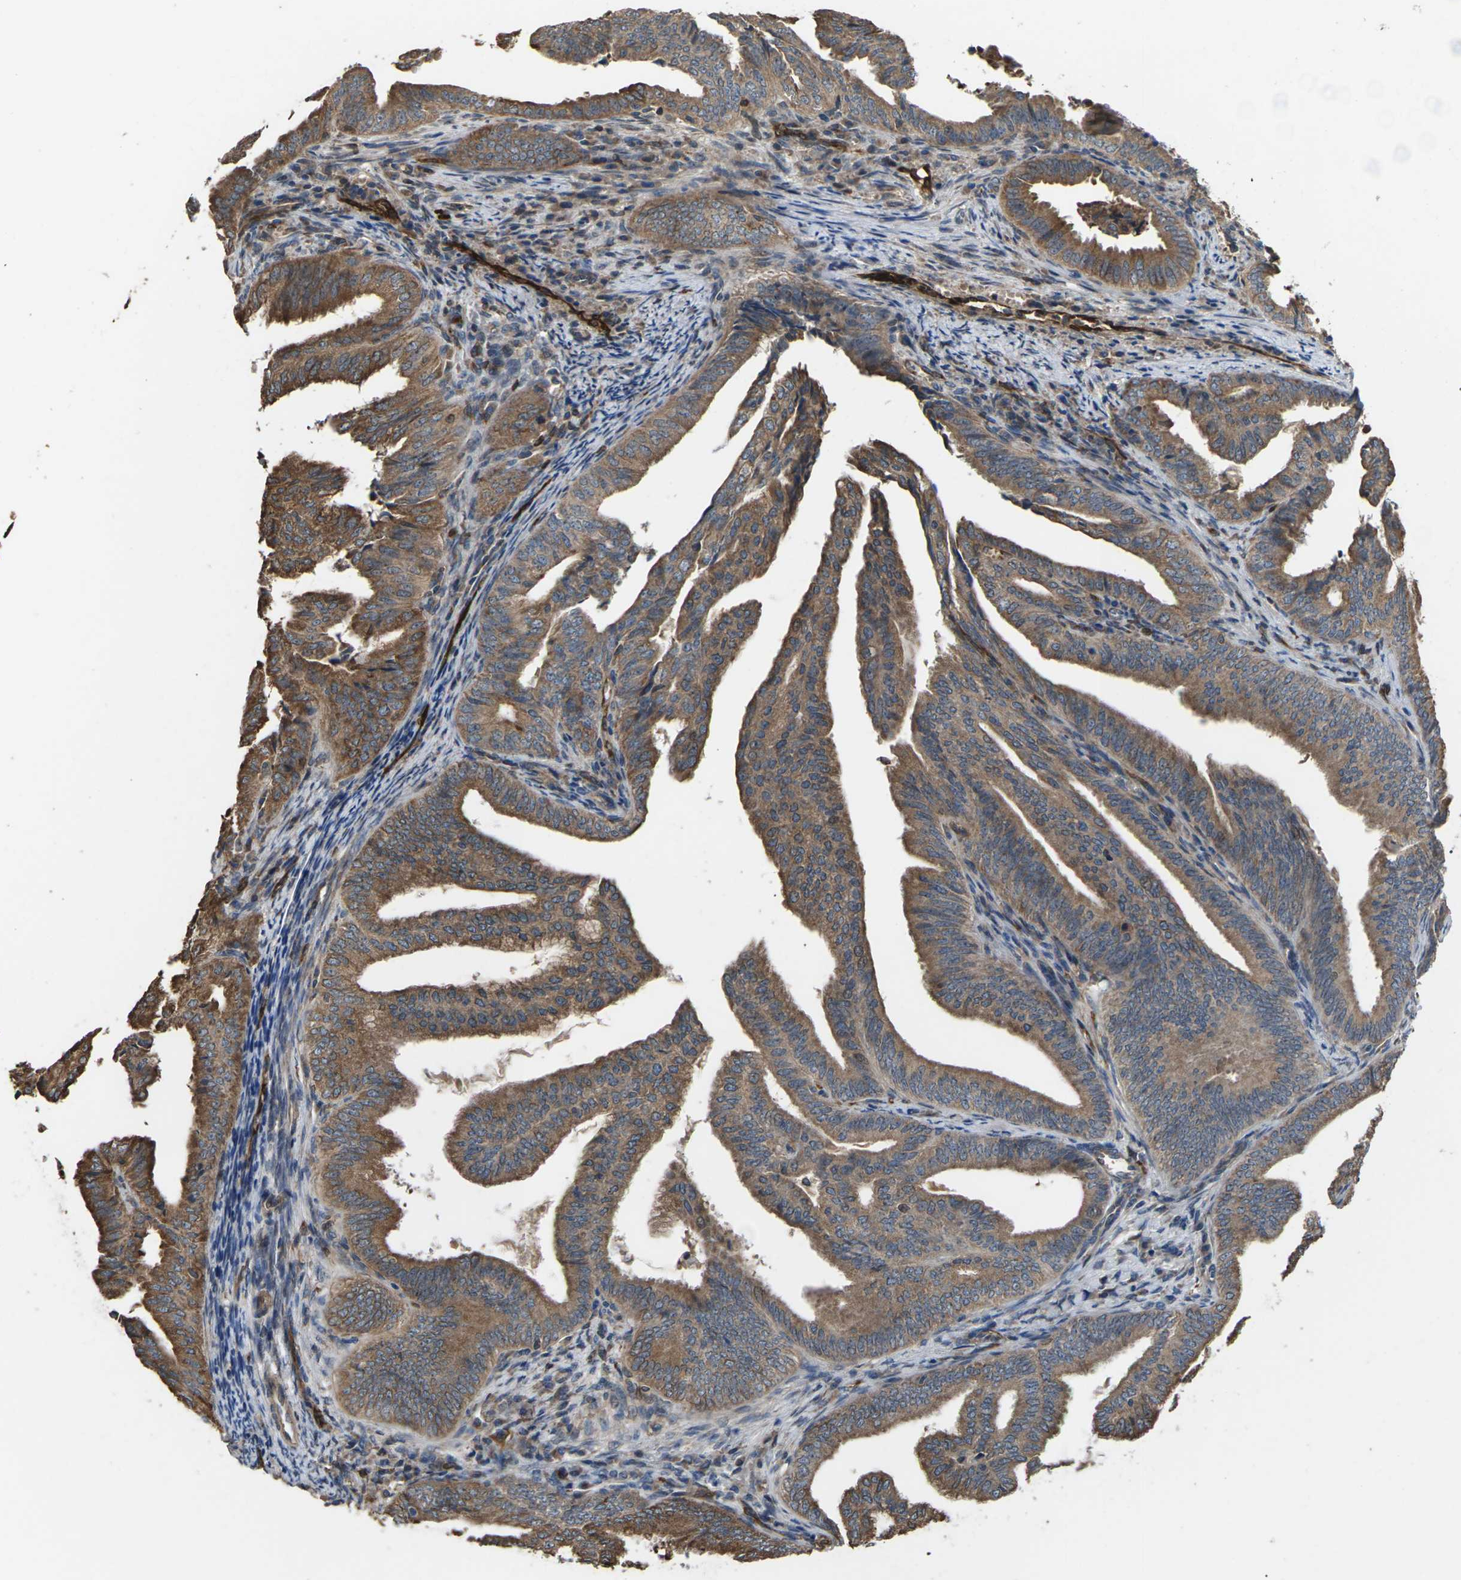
{"staining": {"intensity": "moderate", "quantity": ">75%", "location": "cytoplasmic/membranous"}, "tissue": "endometrial cancer", "cell_type": "Tumor cells", "image_type": "cancer", "snomed": [{"axis": "morphology", "description": "Adenocarcinoma, NOS"}, {"axis": "topography", "description": "Endometrium"}], "caption": "A photomicrograph of human adenocarcinoma (endometrial) stained for a protein reveals moderate cytoplasmic/membranous brown staining in tumor cells. (Stains: DAB (3,3'-diaminobenzidine) in brown, nuclei in blue, Microscopy: brightfield microscopy at high magnification).", "gene": "TIAM1", "patient": {"sex": "female", "age": 58}}